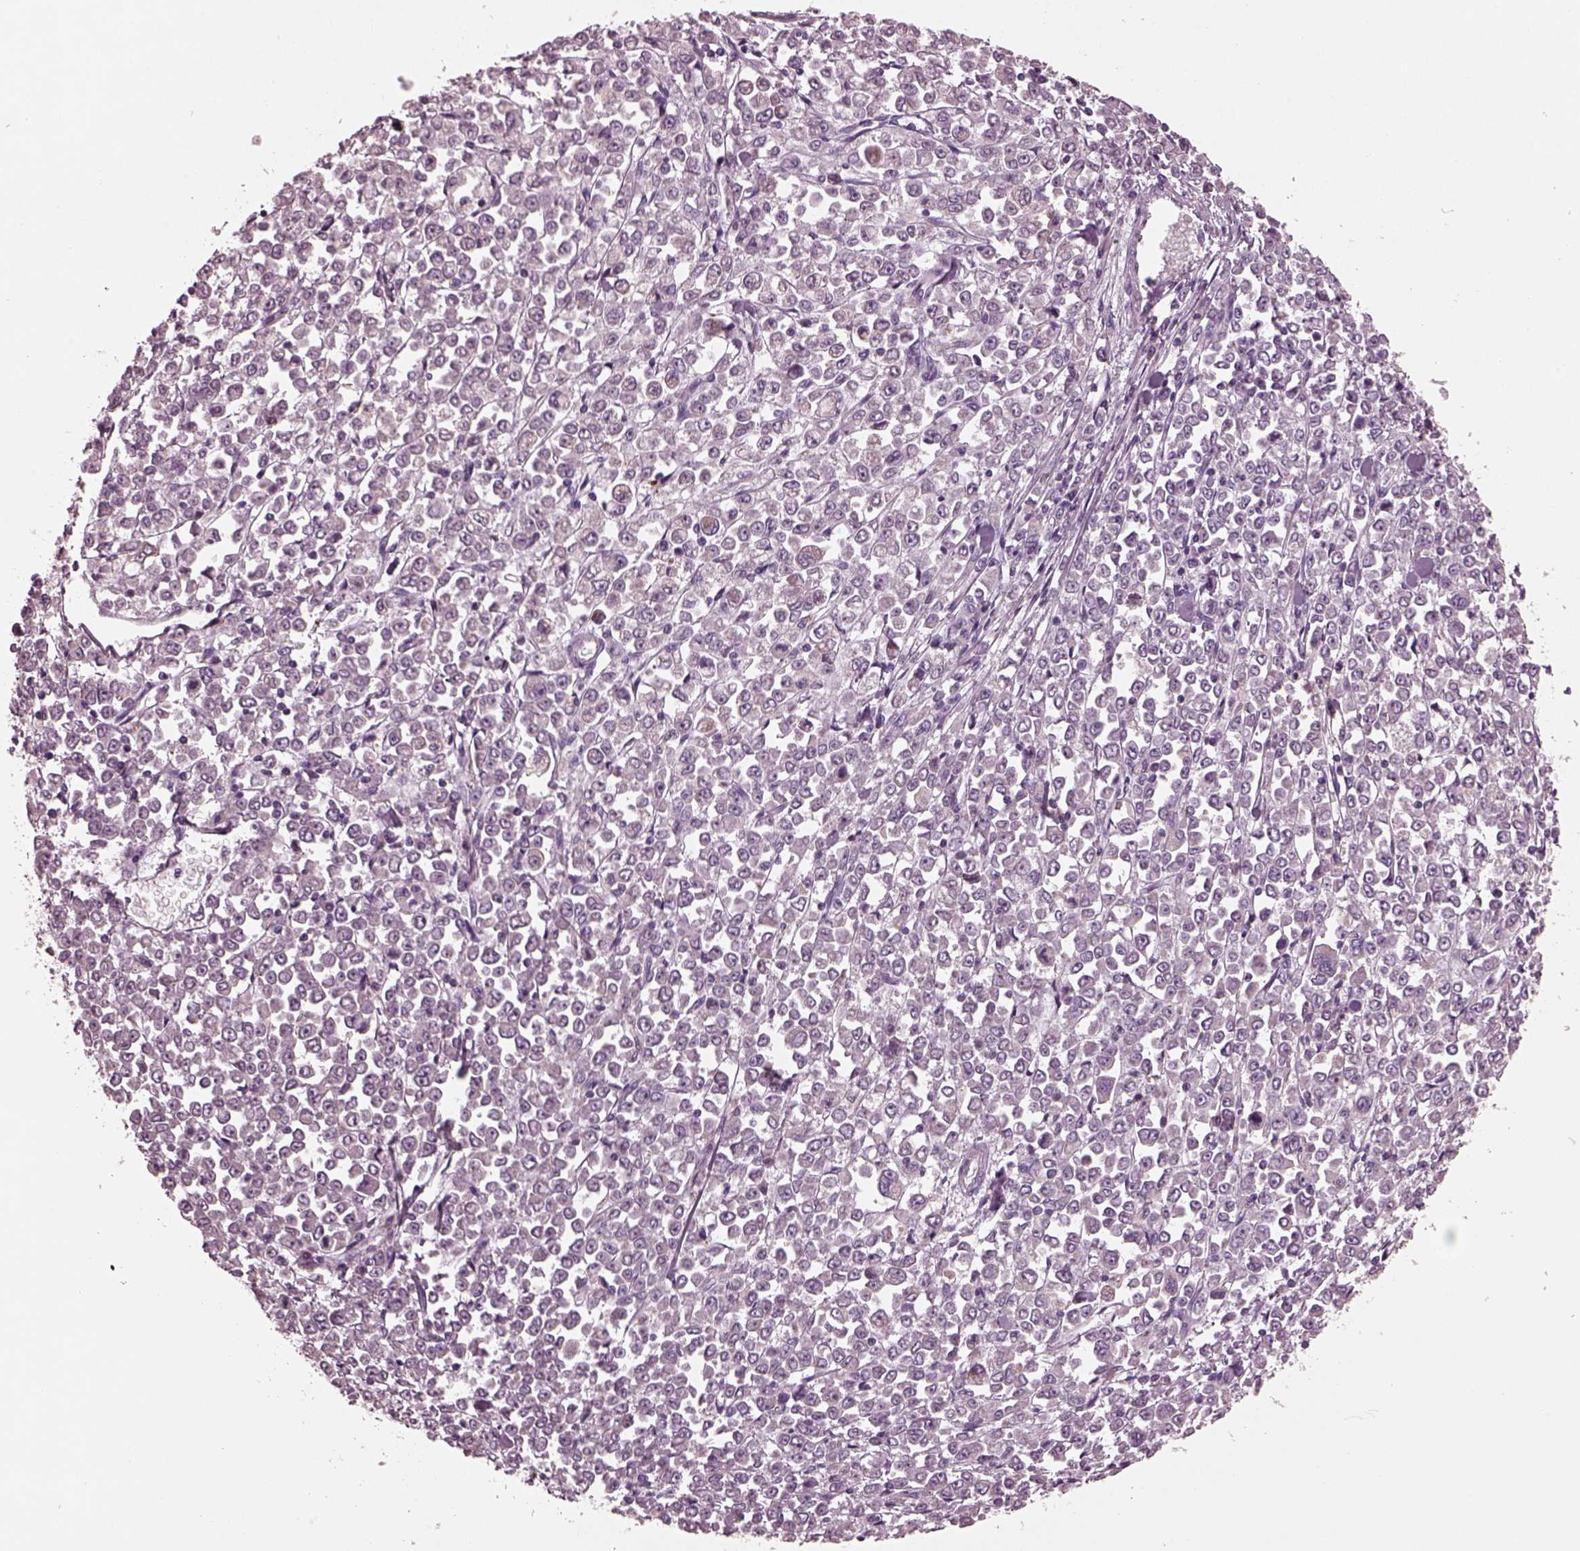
{"staining": {"intensity": "weak", "quantity": "<25%", "location": "cytoplasmic/membranous"}, "tissue": "stomach cancer", "cell_type": "Tumor cells", "image_type": "cancer", "snomed": [{"axis": "morphology", "description": "Adenocarcinoma, NOS"}, {"axis": "topography", "description": "Stomach, upper"}], "caption": "IHC of human stomach cancer demonstrates no positivity in tumor cells.", "gene": "AP4M1", "patient": {"sex": "male", "age": 70}}